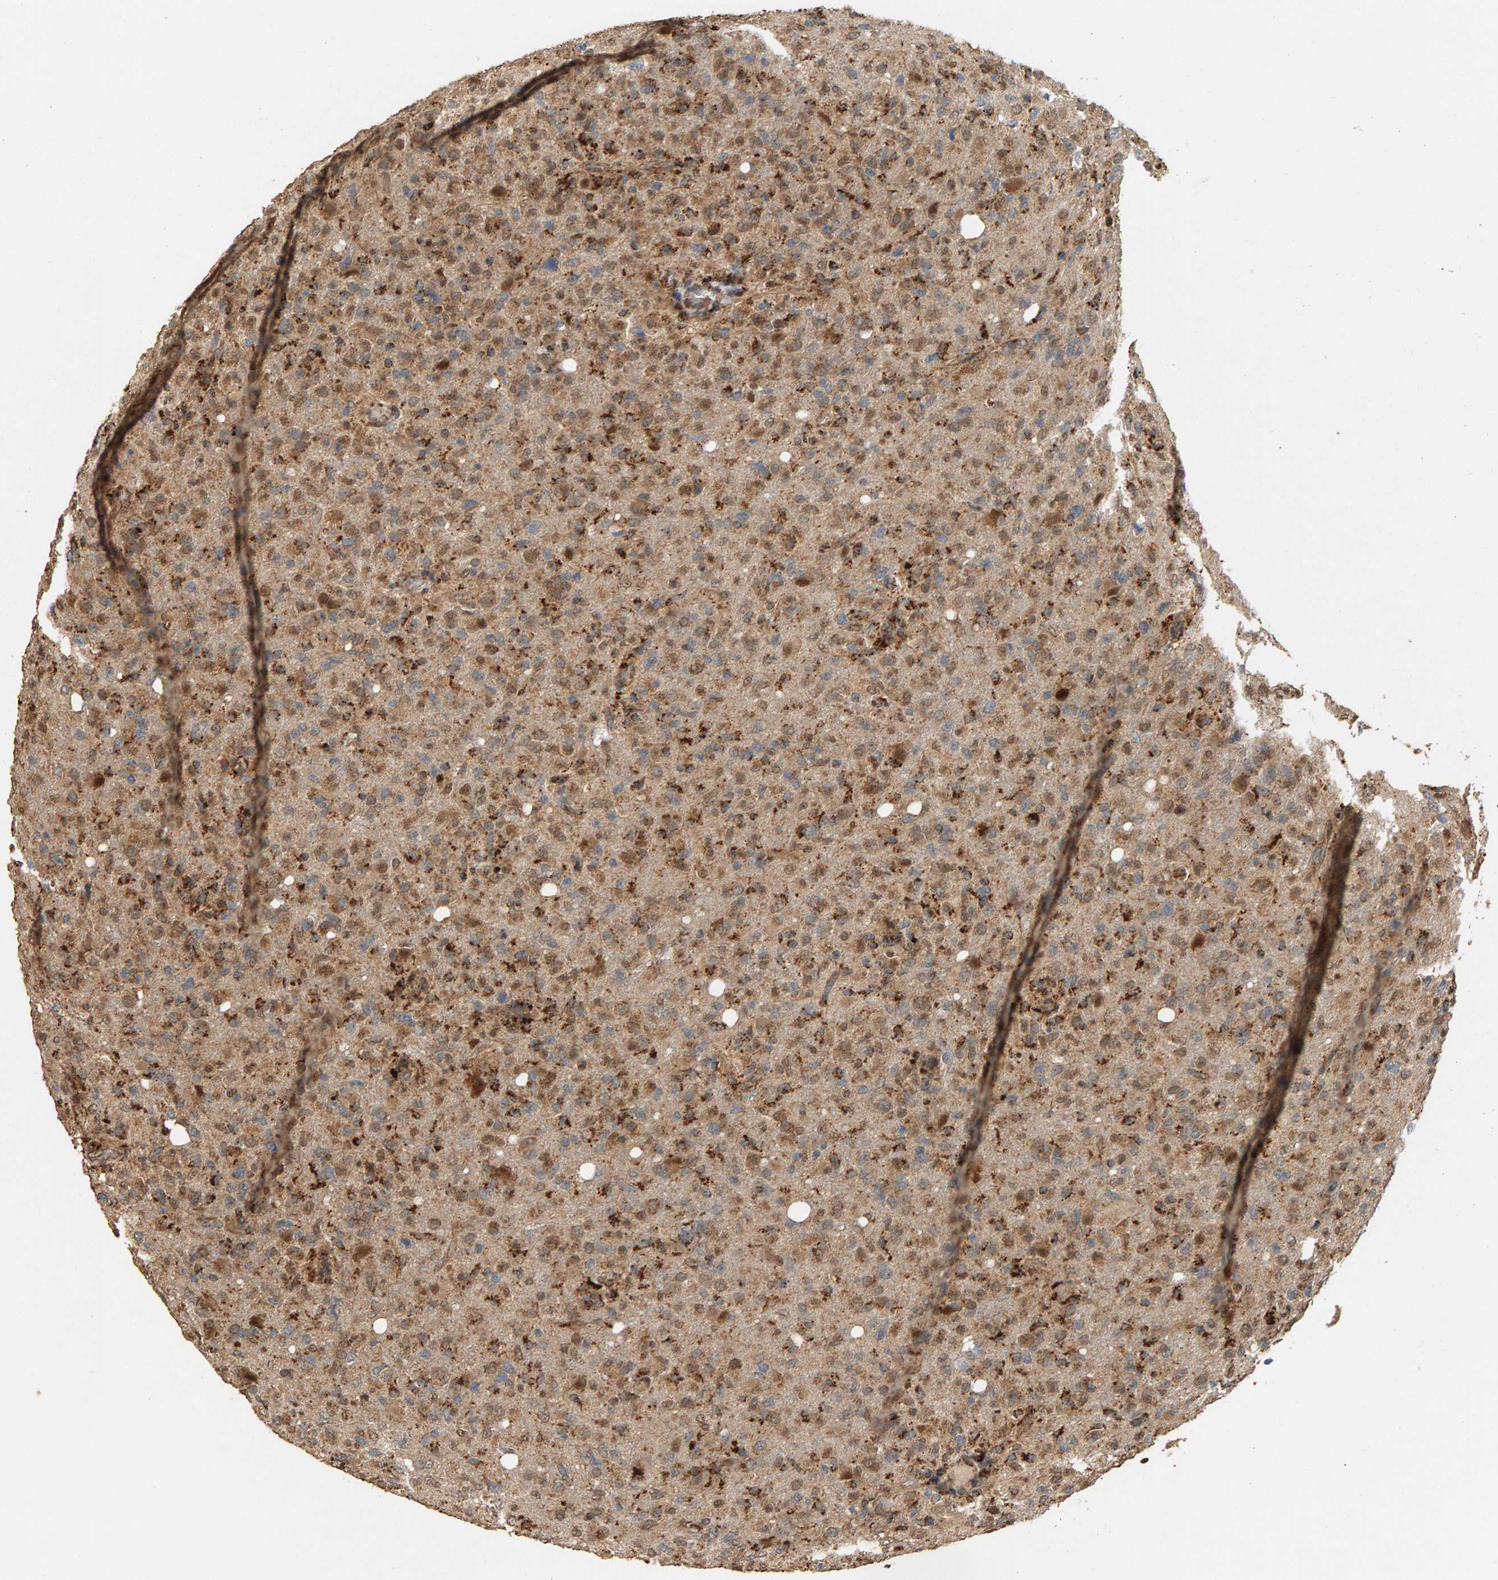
{"staining": {"intensity": "moderate", "quantity": ">75%", "location": "cytoplasmic/membranous,nuclear"}, "tissue": "glioma", "cell_type": "Tumor cells", "image_type": "cancer", "snomed": [{"axis": "morphology", "description": "Glioma, malignant, High grade"}, {"axis": "topography", "description": "Brain"}], "caption": "Tumor cells show medium levels of moderate cytoplasmic/membranous and nuclear positivity in about >75% of cells in glioma. Ihc stains the protein in brown and the nuclei are stained blue.", "gene": "GSTK1", "patient": {"sex": "female", "age": 57}}